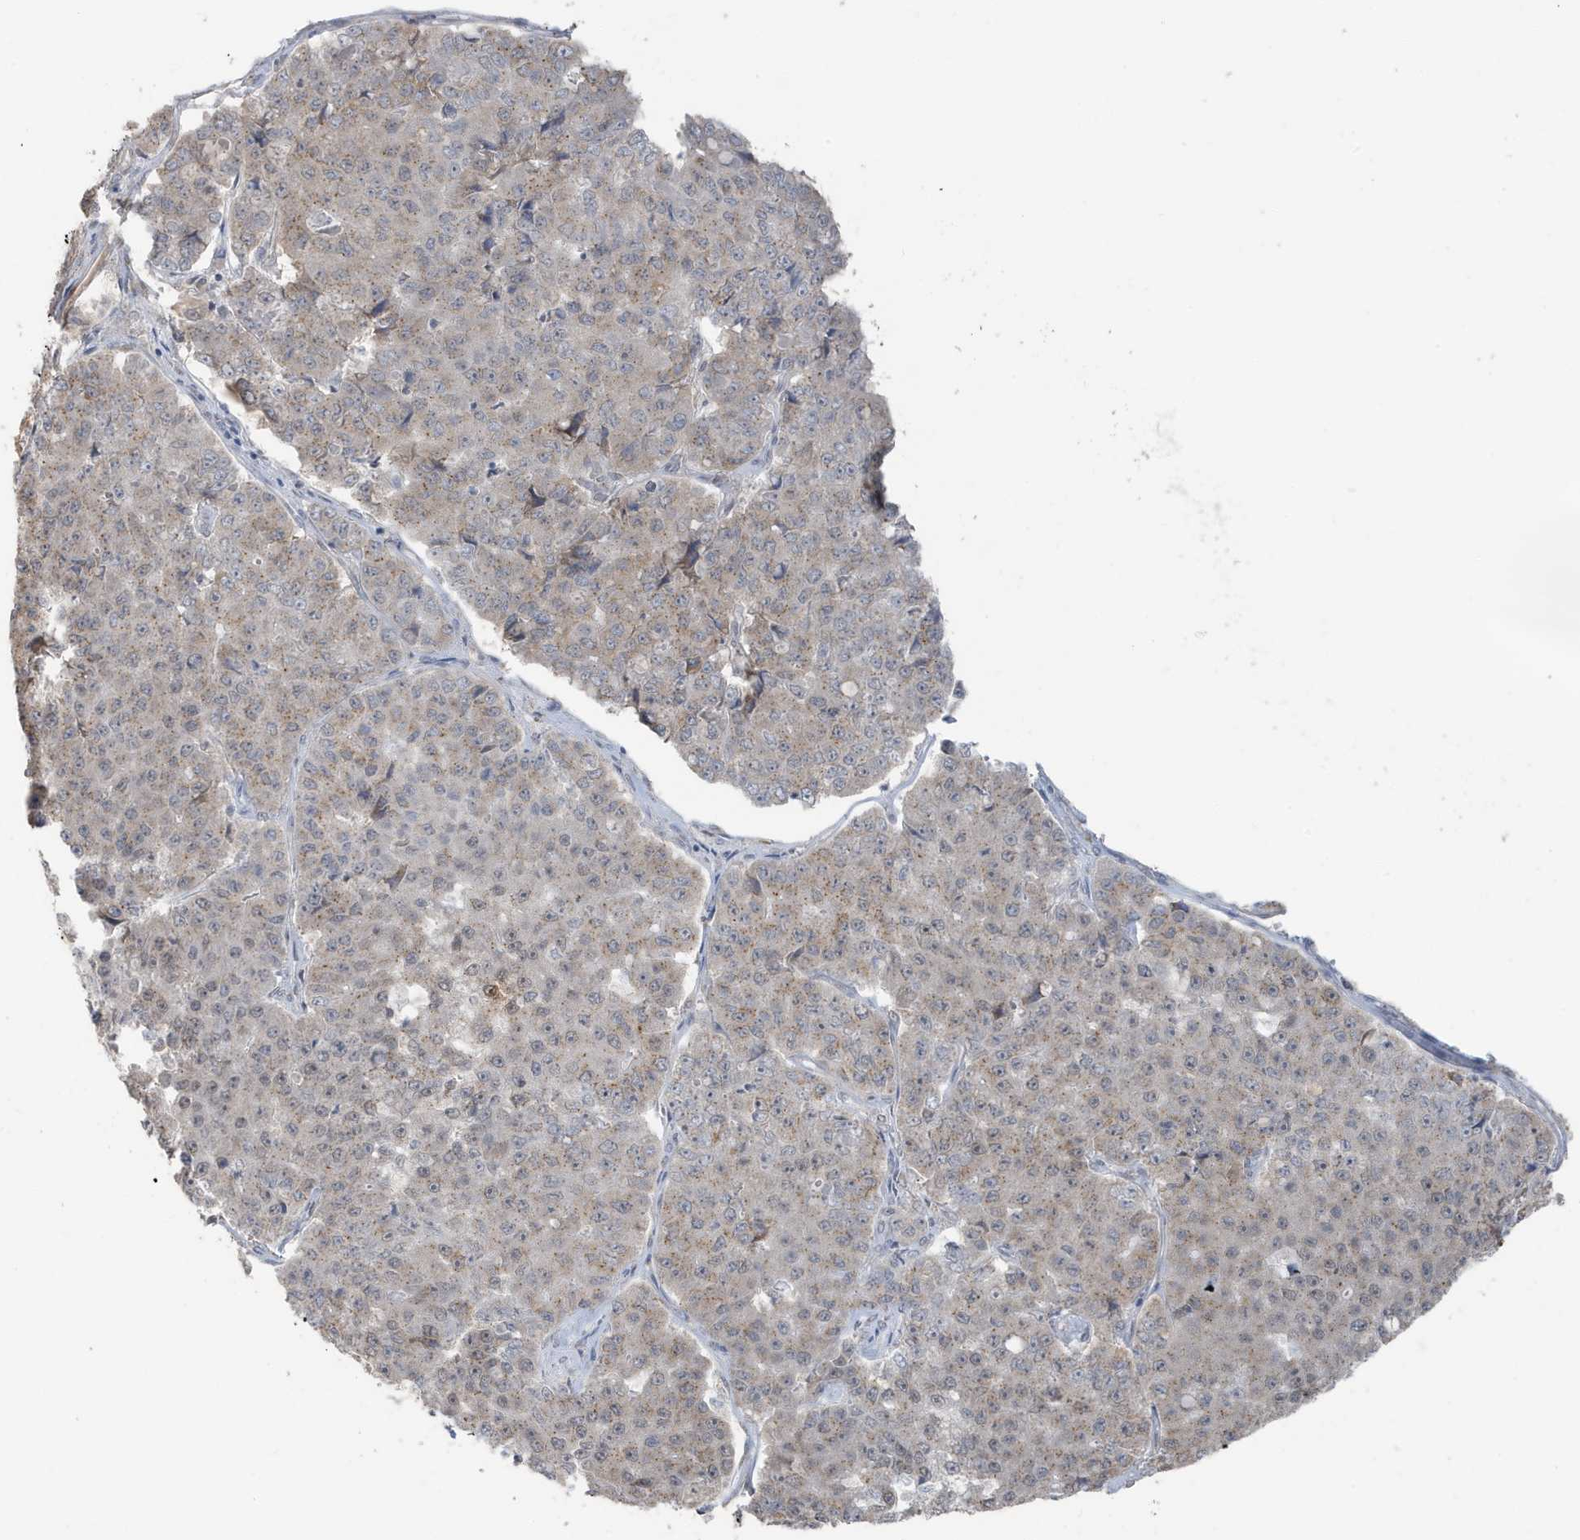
{"staining": {"intensity": "weak", "quantity": "25%-75%", "location": "cytoplasmic/membranous"}, "tissue": "pancreatic cancer", "cell_type": "Tumor cells", "image_type": "cancer", "snomed": [{"axis": "morphology", "description": "Adenocarcinoma, NOS"}, {"axis": "topography", "description": "Pancreas"}], "caption": "High-power microscopy captured an immunohistochemistry histopathology image of pancreatic cancer (adenocarcinoma), revealing weak cytoplasmic/membranous expression in approximately 25%-75% of tumor cells.", "gene": "RER1", "patient": {"sex": "male", "age": 50}}